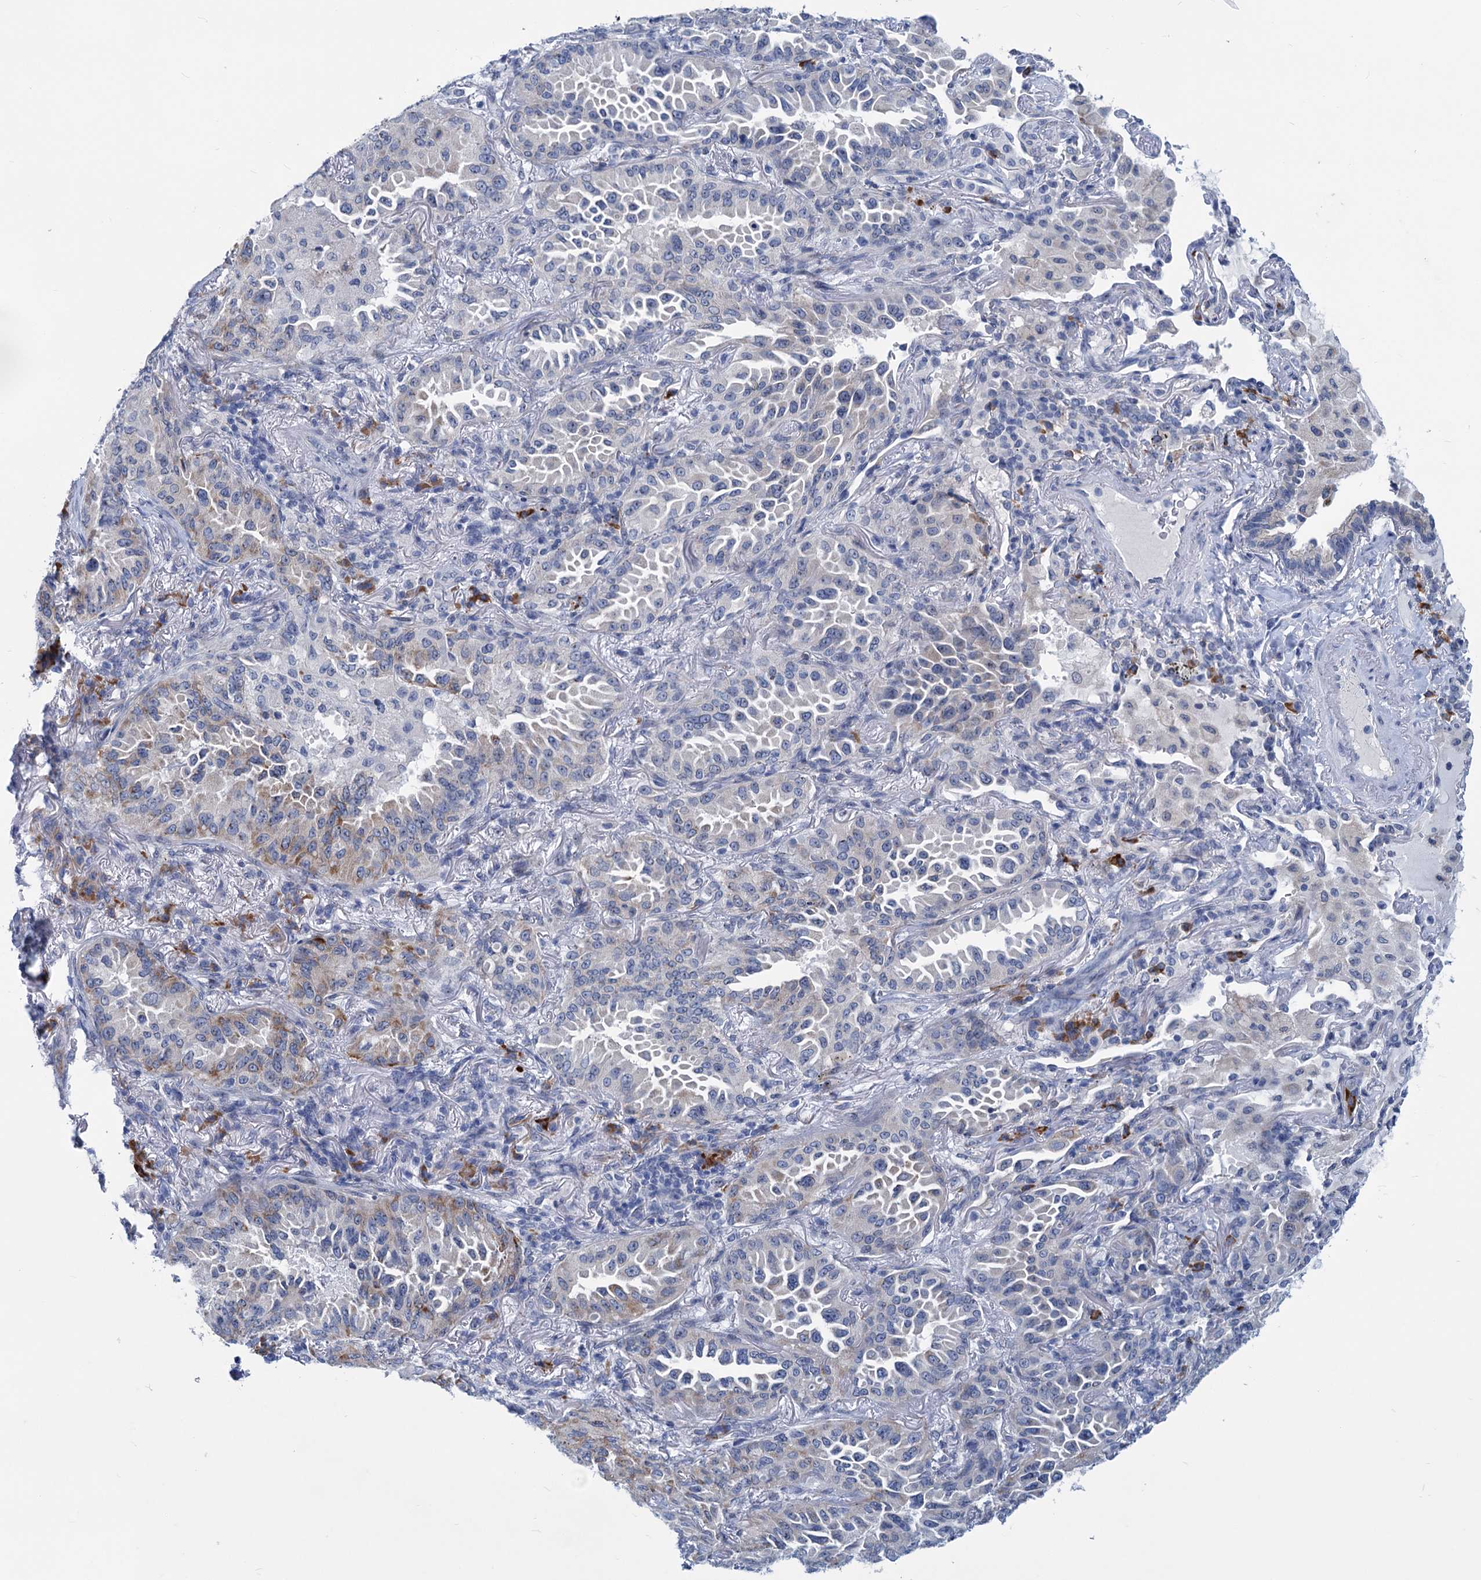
{"staining": {"intensity": "moderate", "quantity": "<25%", "location": "cytoplasmic/membranous"}, "tissue": "lung cancer", "cell_type": "Tumor cells", "image_type": "cancer", "snomed": [{"axis": "morphology", "description": "Adenocarcinoma, NOS"}, {"axis": "topography", "description": "Lung"}], "caption": "Immunohistochemistry (IHC) of human lung adenocarcinoma reveals low levels of moderate cytoplasmic/membranous positivity in approximately <25% of tumor cells.", "gene": "NEU3", "patient": {"sex": "female", "age": 69}}